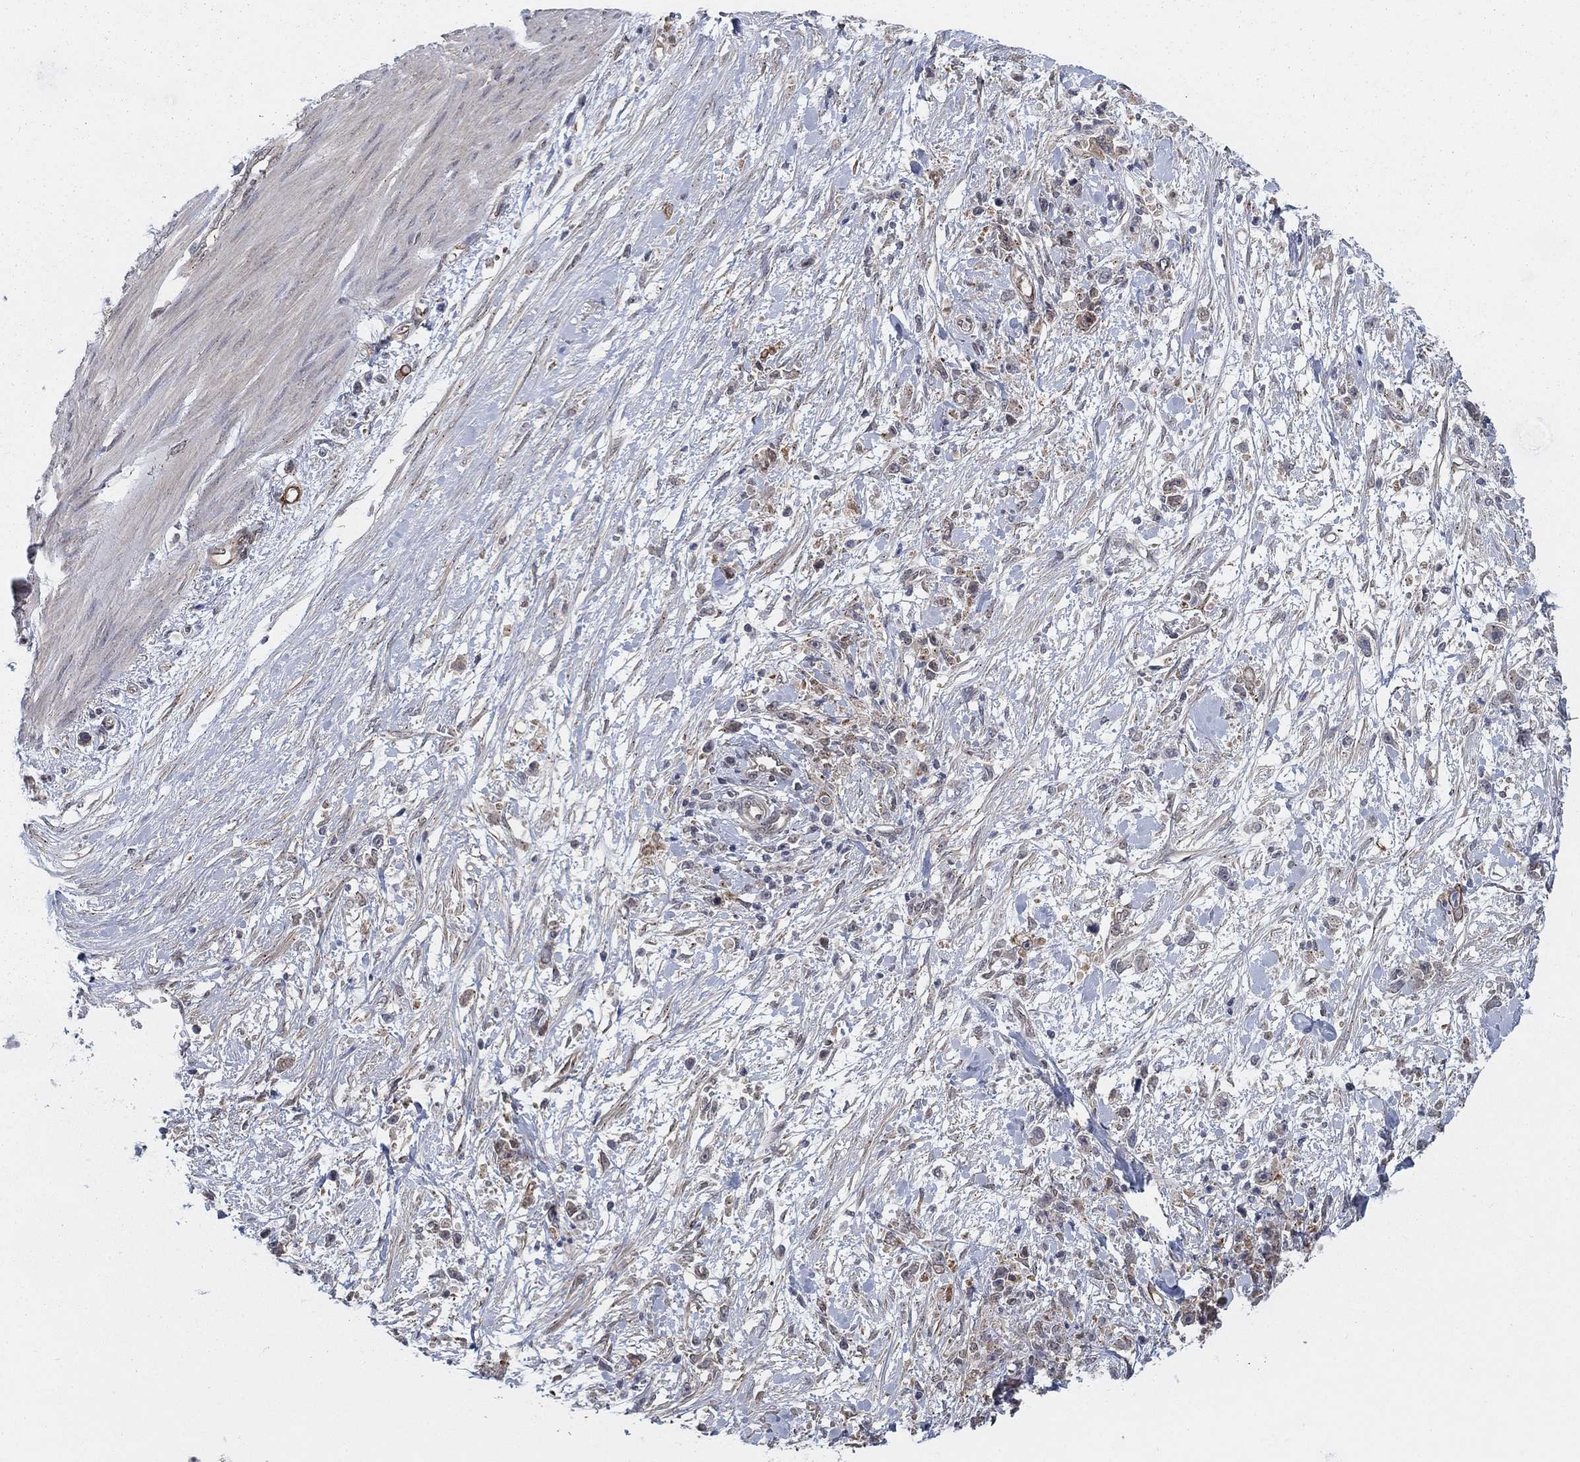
{"staining": {"intensity": "moderate", "quantity": "<25%", "location": "cytoplasmic/membranous"}, "tissue": "stomach cancer", "cell_type": "Tumor cells", "image_type": "cancer", "snomed": [{"axis": "morphology", "description": "Adenocarcinoma, NOS"}, {"axis": "topography", "description": "Stomach"}], "caption": "Tumor cells show moderate cytoplasmic/membranous positivity in about <25% of cells in stomach cancer (adenocarcinoma).", "gene": "SH3RF1", "patient": {"sex": "female", "age": 59}}